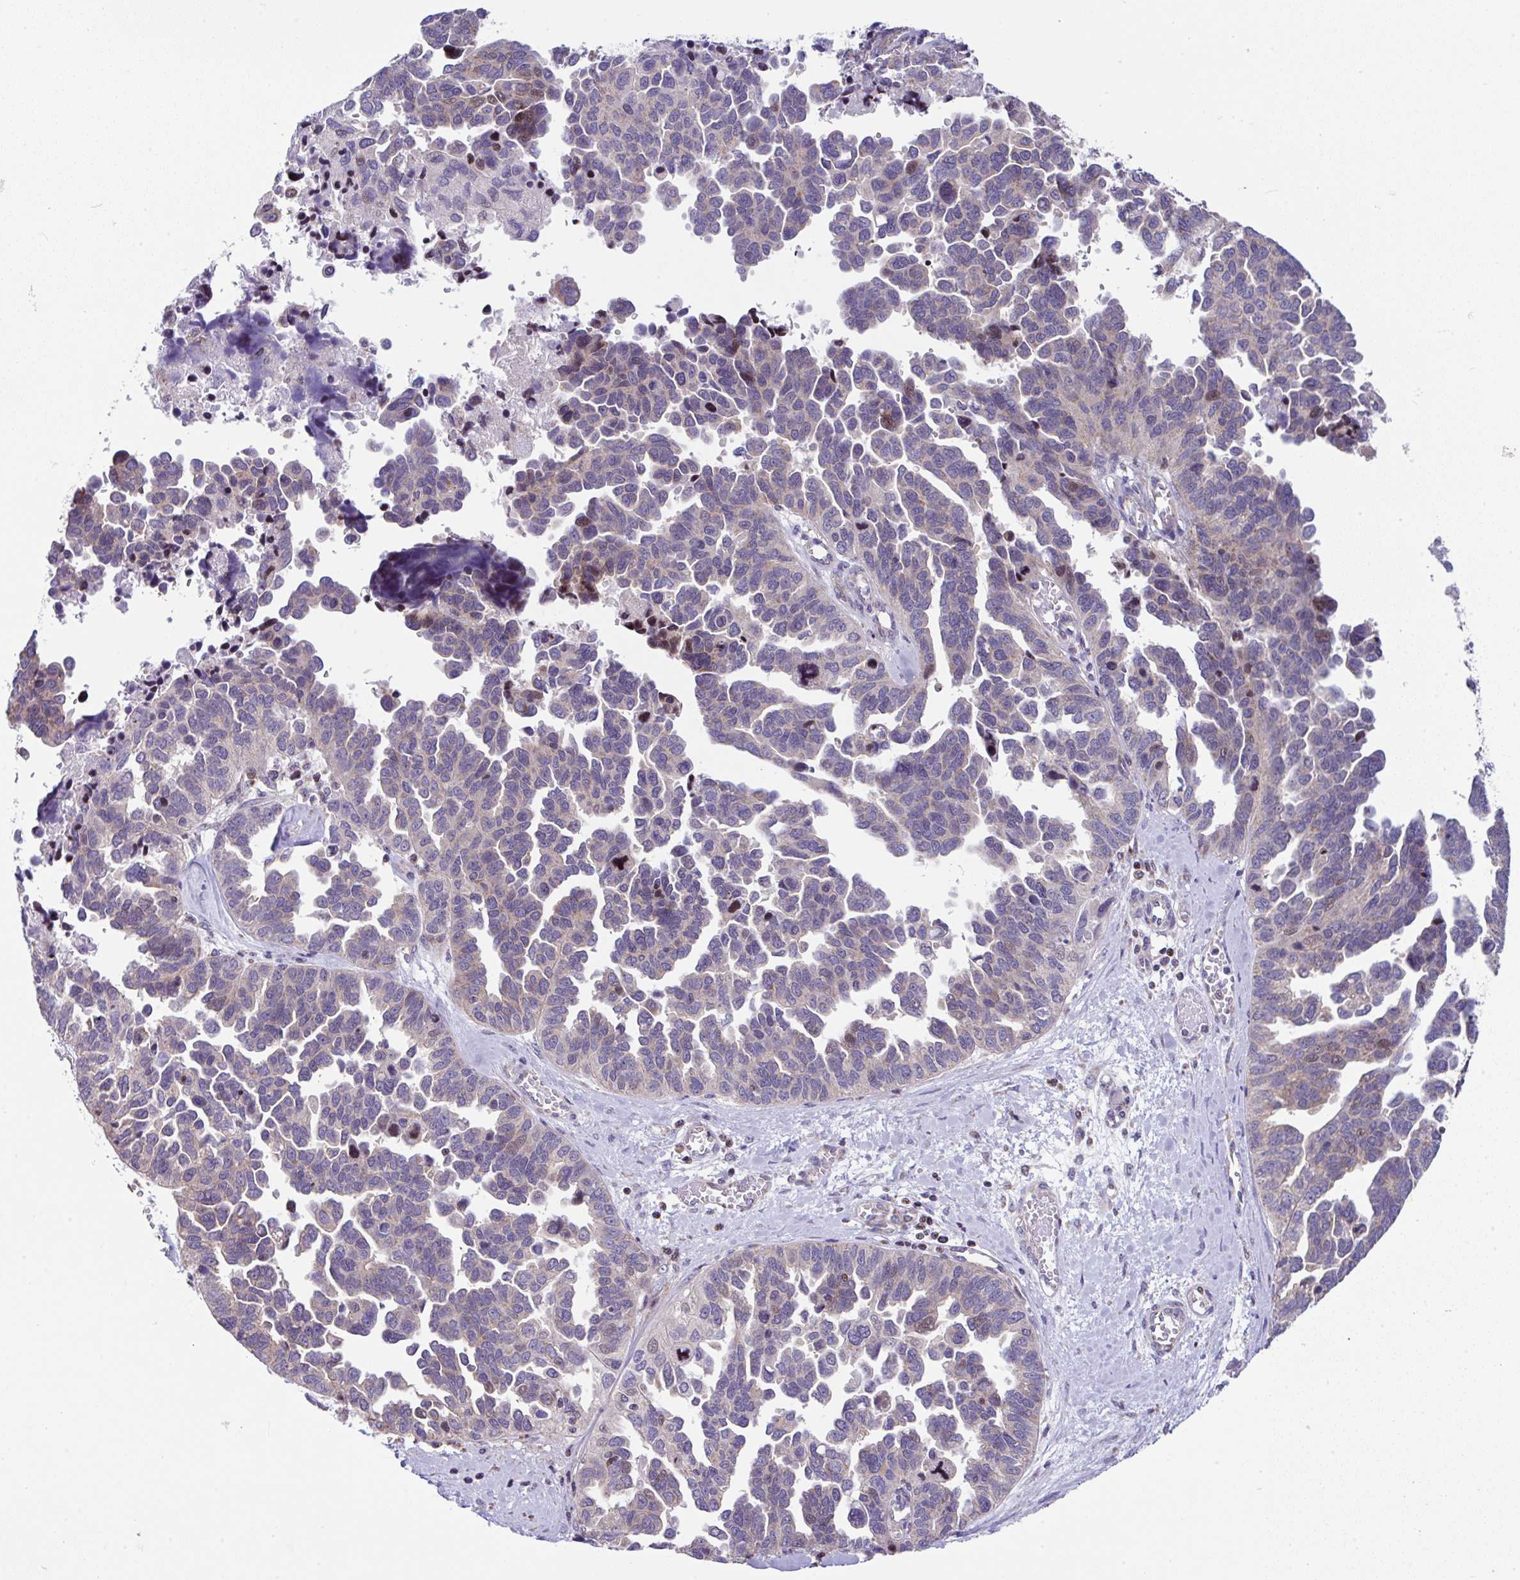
{"staining": {"intensity": "moderate", "quantity": "25%-75%", "location": "cytoplasmic/membranous"}, "tissue": "ovarian cancer", "cell_type": "Tumor cells", "image_type": "cancer", "snomed": [{"axis": "morphology", "description": "Cystadenocarcinoma, serous, NOS"}, {"axis": "topography", "description": "Ovary"}], "caption": "Human ovarian serous cystadenocarcinoma stained for a protein (brown) displays moderate cytoplasmic/membranous positive positivity in approximately 25%-75% of tumor cells.", "gene": "FIGNL1", "patient": {"sex": "female", "age": 64}}